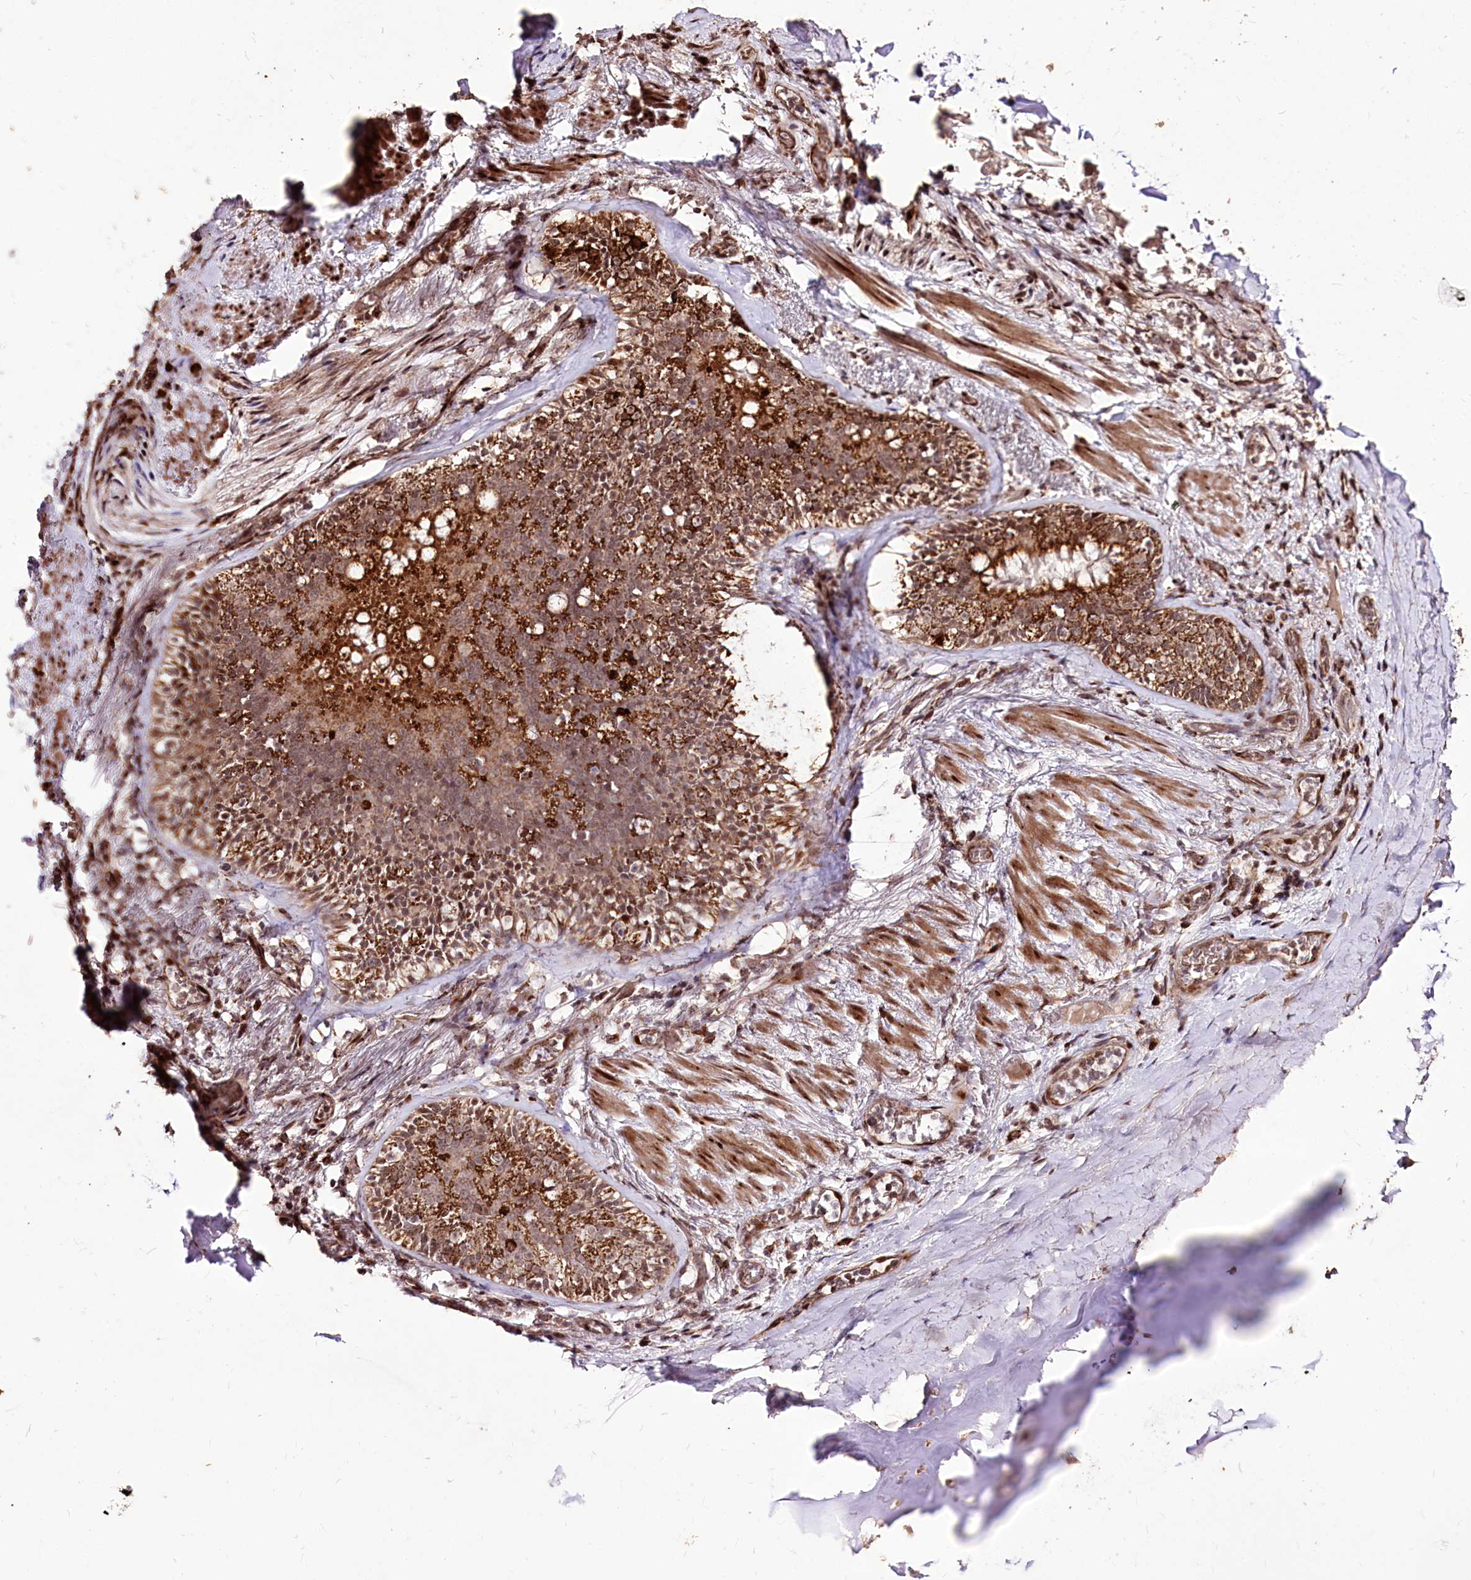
{"staining": {"intensity": "negative", "quantity": "none", "location": "none"}, "tissue": "adipose tissue", "cell_type": "Adipocytes", "image_type": "normal", "snomed": [{"axis": "morphology", "description": "Normal tissue, NOS"}, {"axis": "topography", "description": "Lymph node"}, {"axis": "topography", "description": "Cartilage tissue"}, {"axis": "topography", "description": "Bronchus"}], "caption": "This is an immunohistochemistry histopathology image of unremarkable adipose tissue. There is no expression in adipocytes.", "gene": "CARD19", "patient": {"sex": "male", "age": 63}}